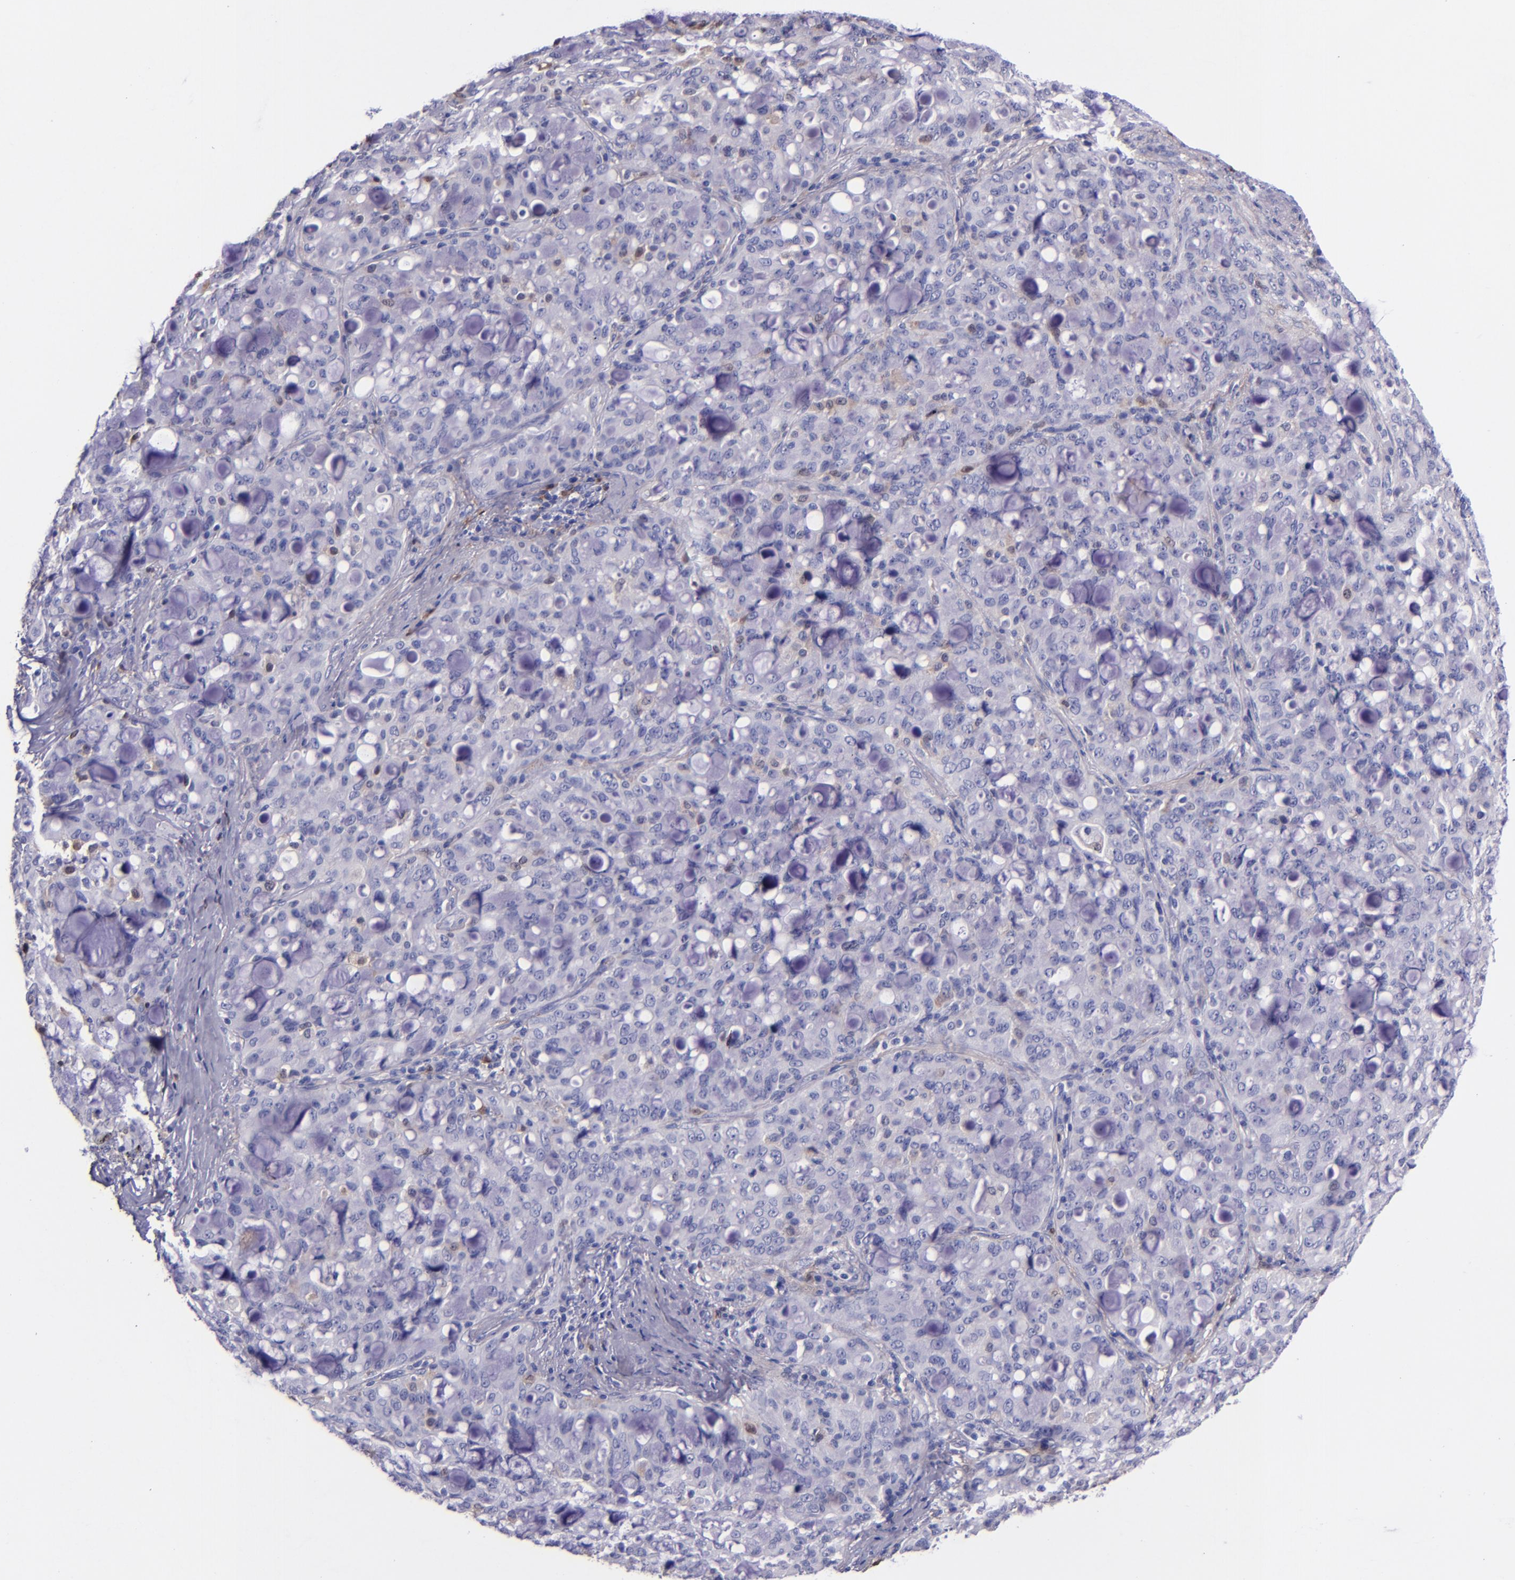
{"staining": {"intensity": "negative", "quantity": "none", "location": "none"}, "tissue": "lung cancer", "cell_type": "Tumor cells", "image_type": "cancer", "snomed": [{"axis": "morphology", "description": "Adenocarcinoma, NOS"}, {"axis": "topography", "description": "Lung"}], "caption": "Immunohistochemistry (IHC) histopathology image of neoplastic tissue: human lung adenocarcinoma stained with DAB (3,3'-diaminobenzidine) exhibits no significant protein expression in tumor cells. (DAB (3,3'-diaminobenzidine) IHC with hematoxylin counter stain).", "gene": "F13A1", "patient": {"sex": "female", "age": 44}}